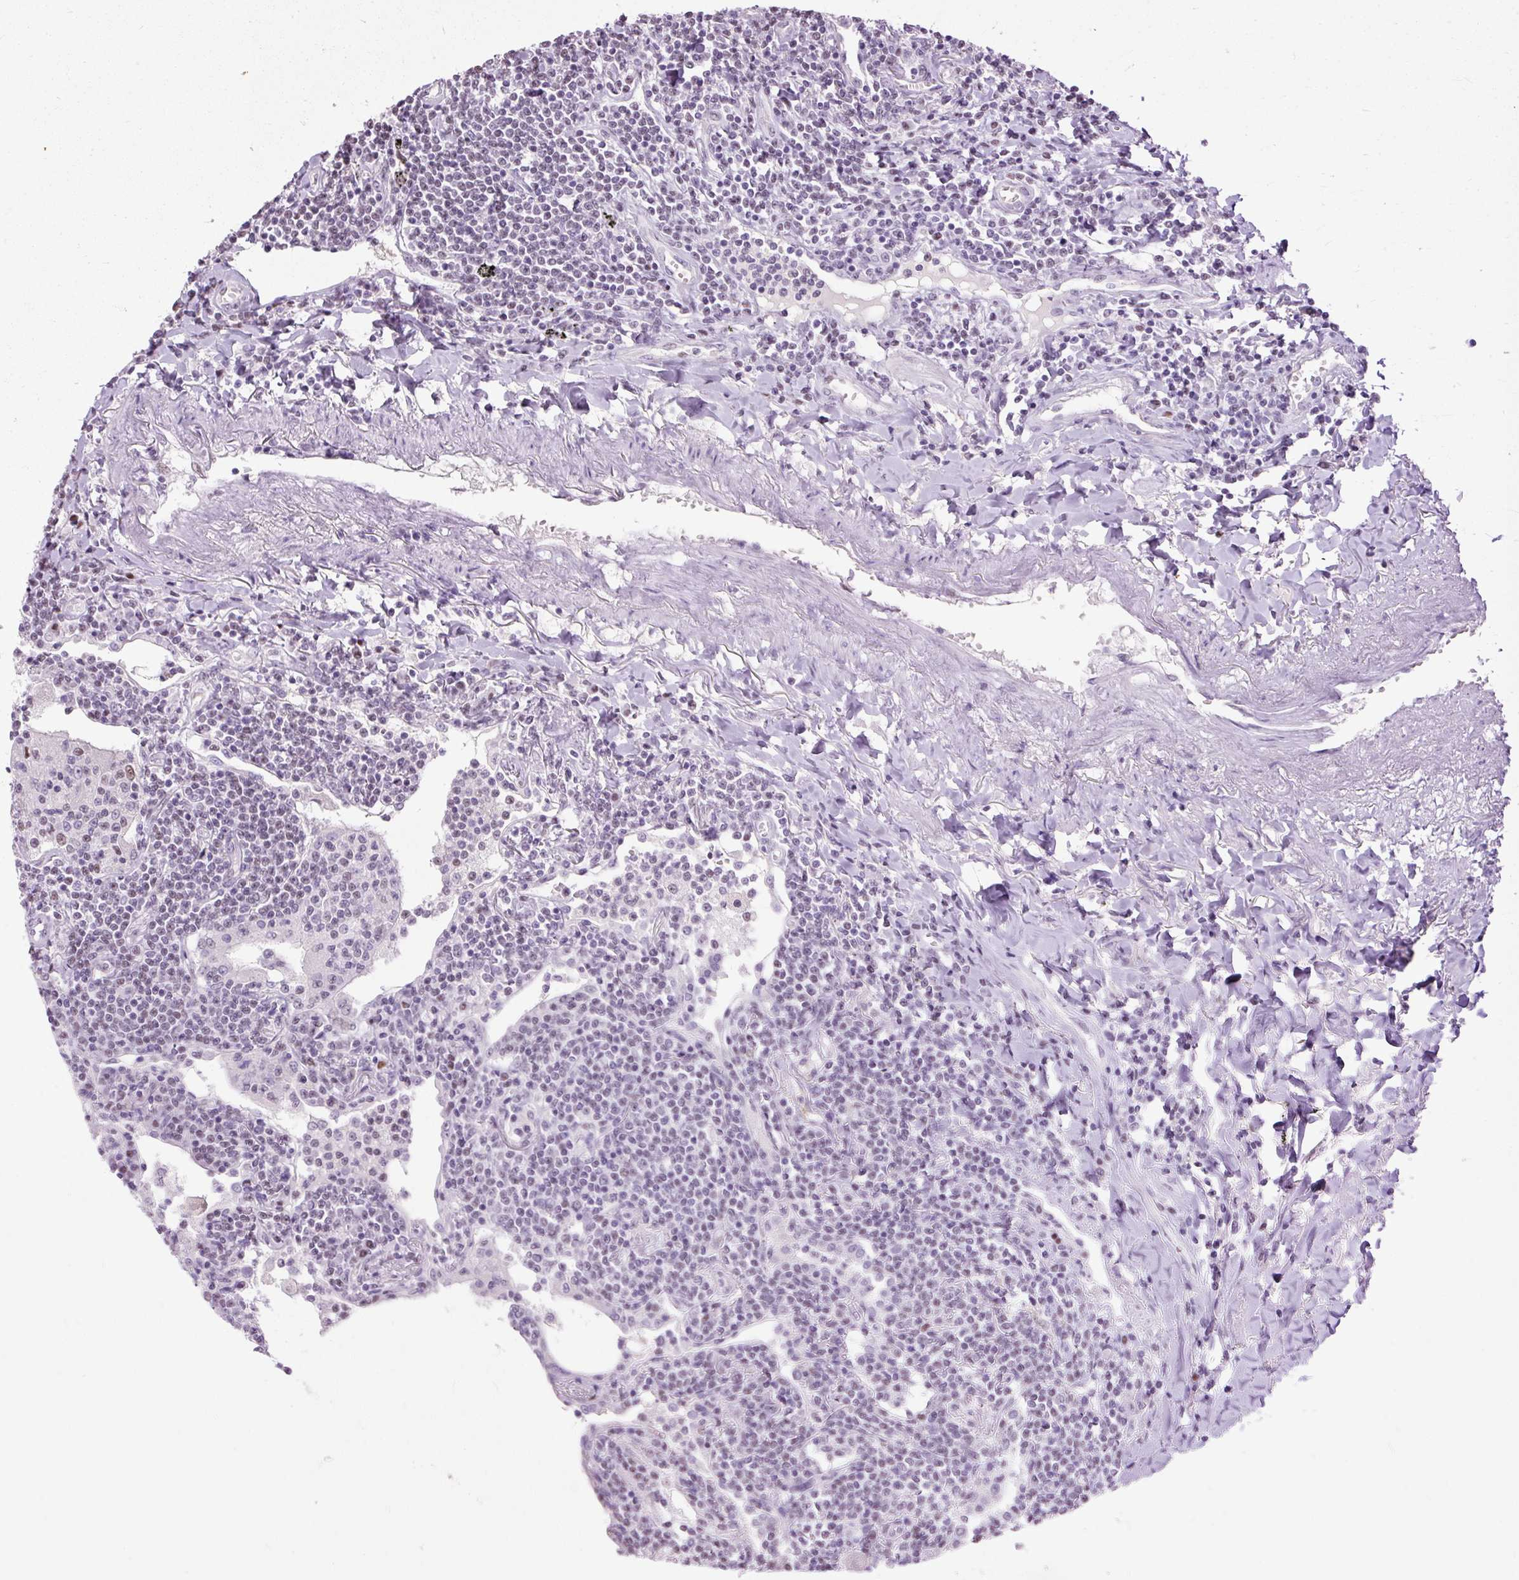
{"staining": {"intensity": "weak", "quantity": "25%-75%", "location": "nuclear"}, "tissue": "lymphoma", "cell_type": "Tumor cells", "image_type": "cancer", "snomed": [{"axis": "morphology", "description": "Malignant lymphoma, non-Hodgkin's type, Low grade"}, {"axis": "topography", "description": "Lung"}], "caption": "Human malignant lymphoma, non-Hodgkin's type (low-grade) stained for a protein (brown) exhibits weak nuclear positive positivity in approximately 25%-75% of tumor cells.", "gene": "PDE6B", "patient": {"sex": "female", "age": 71}}